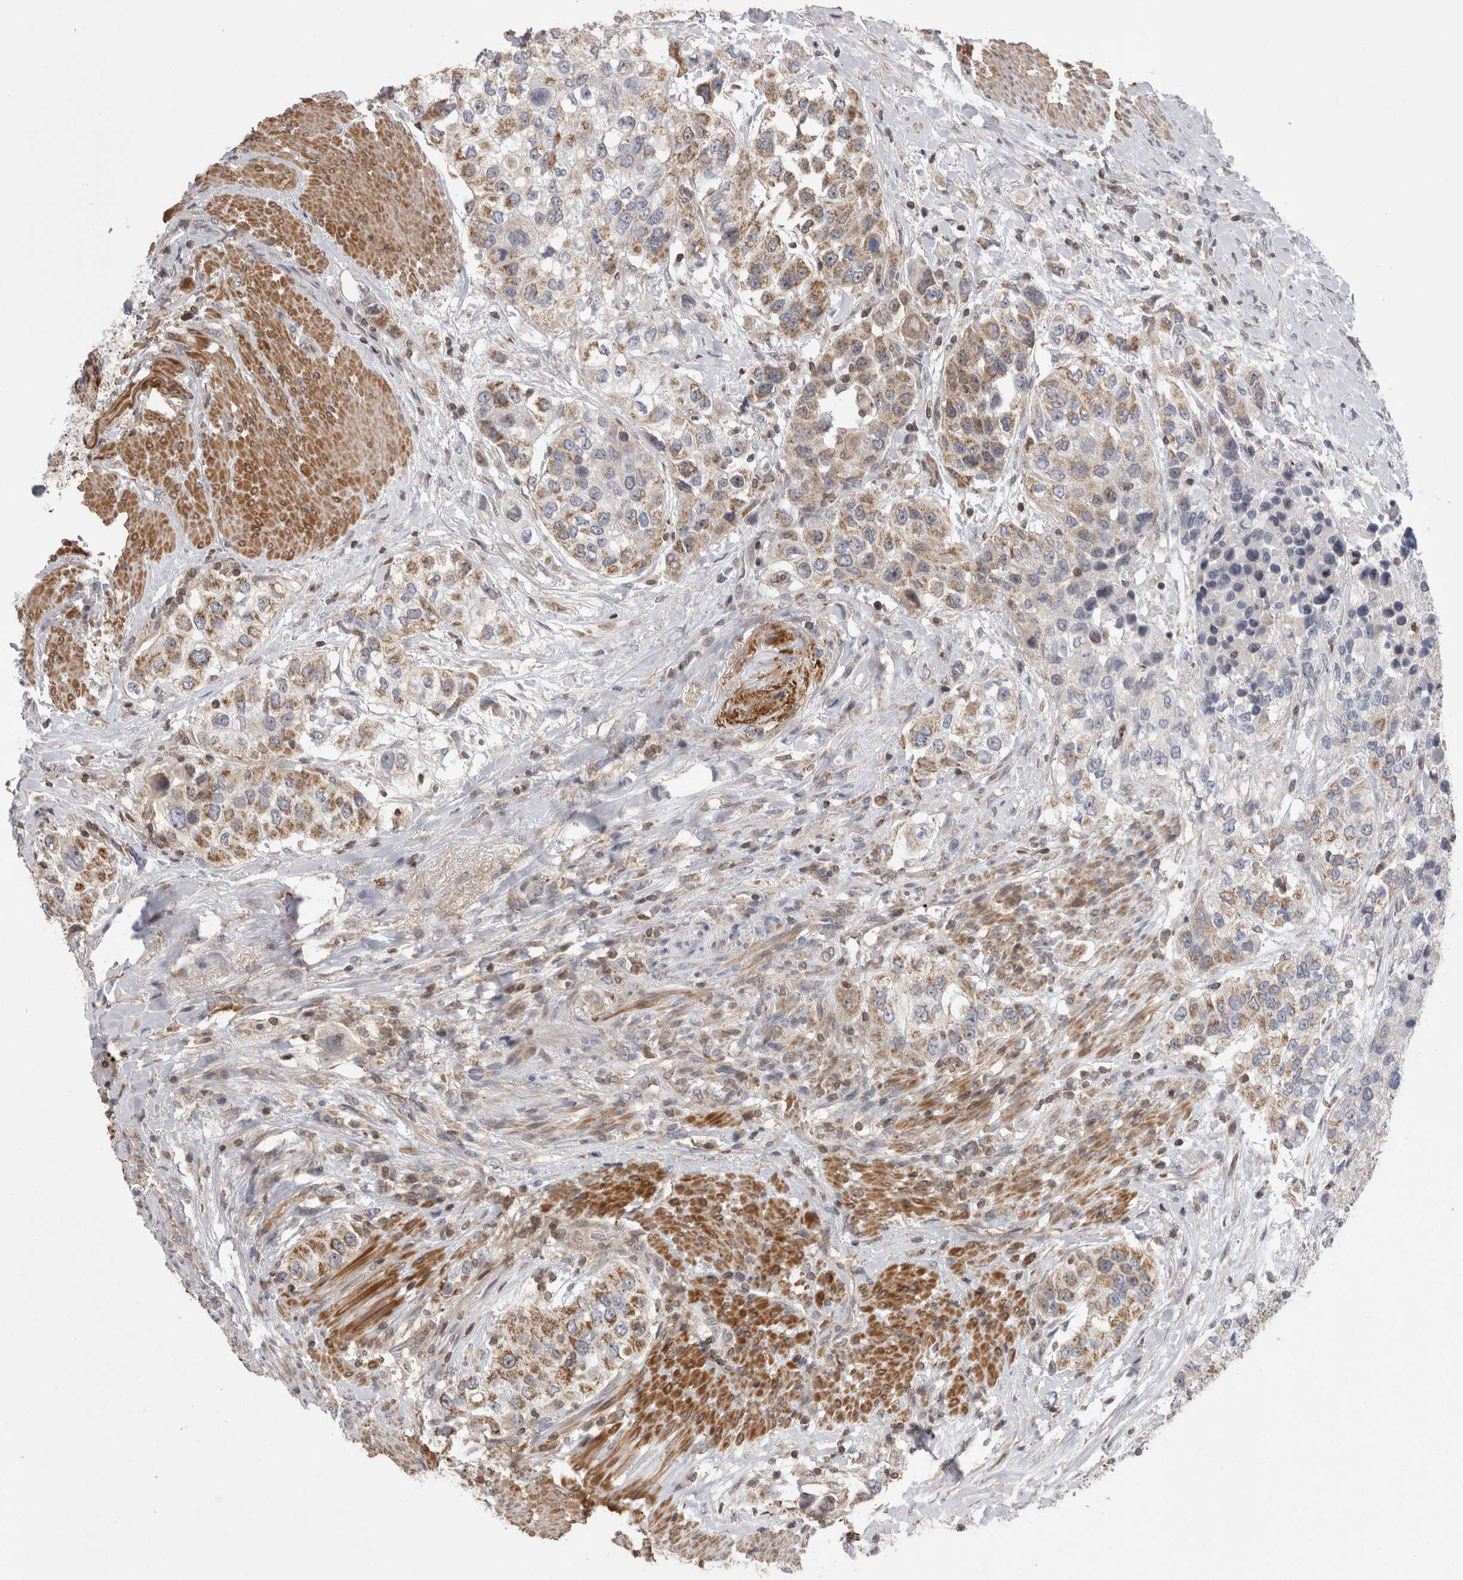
{"staining": {"intensity": "moderate", "quantity": "25%-75%", "location": "cytoplasmic/membranous"}, "tissue": "urothelial cancer", "cell_type": "Tumor cells", "image_type": "cancer", "snomed": [{"axis": "morphology", "description": "Urothelial carcinoma, High grade"}, {"axis": "topography", "description": "Urinary bladder"}], "caption": "Moderate cytoplasmic/membranous protein positivity is seen in approximately 25%-75% of tumor cells in high-grade urothelial carcinoma.", "gene": "DARS2", "patient": {"sex": "female", "age": 80}}